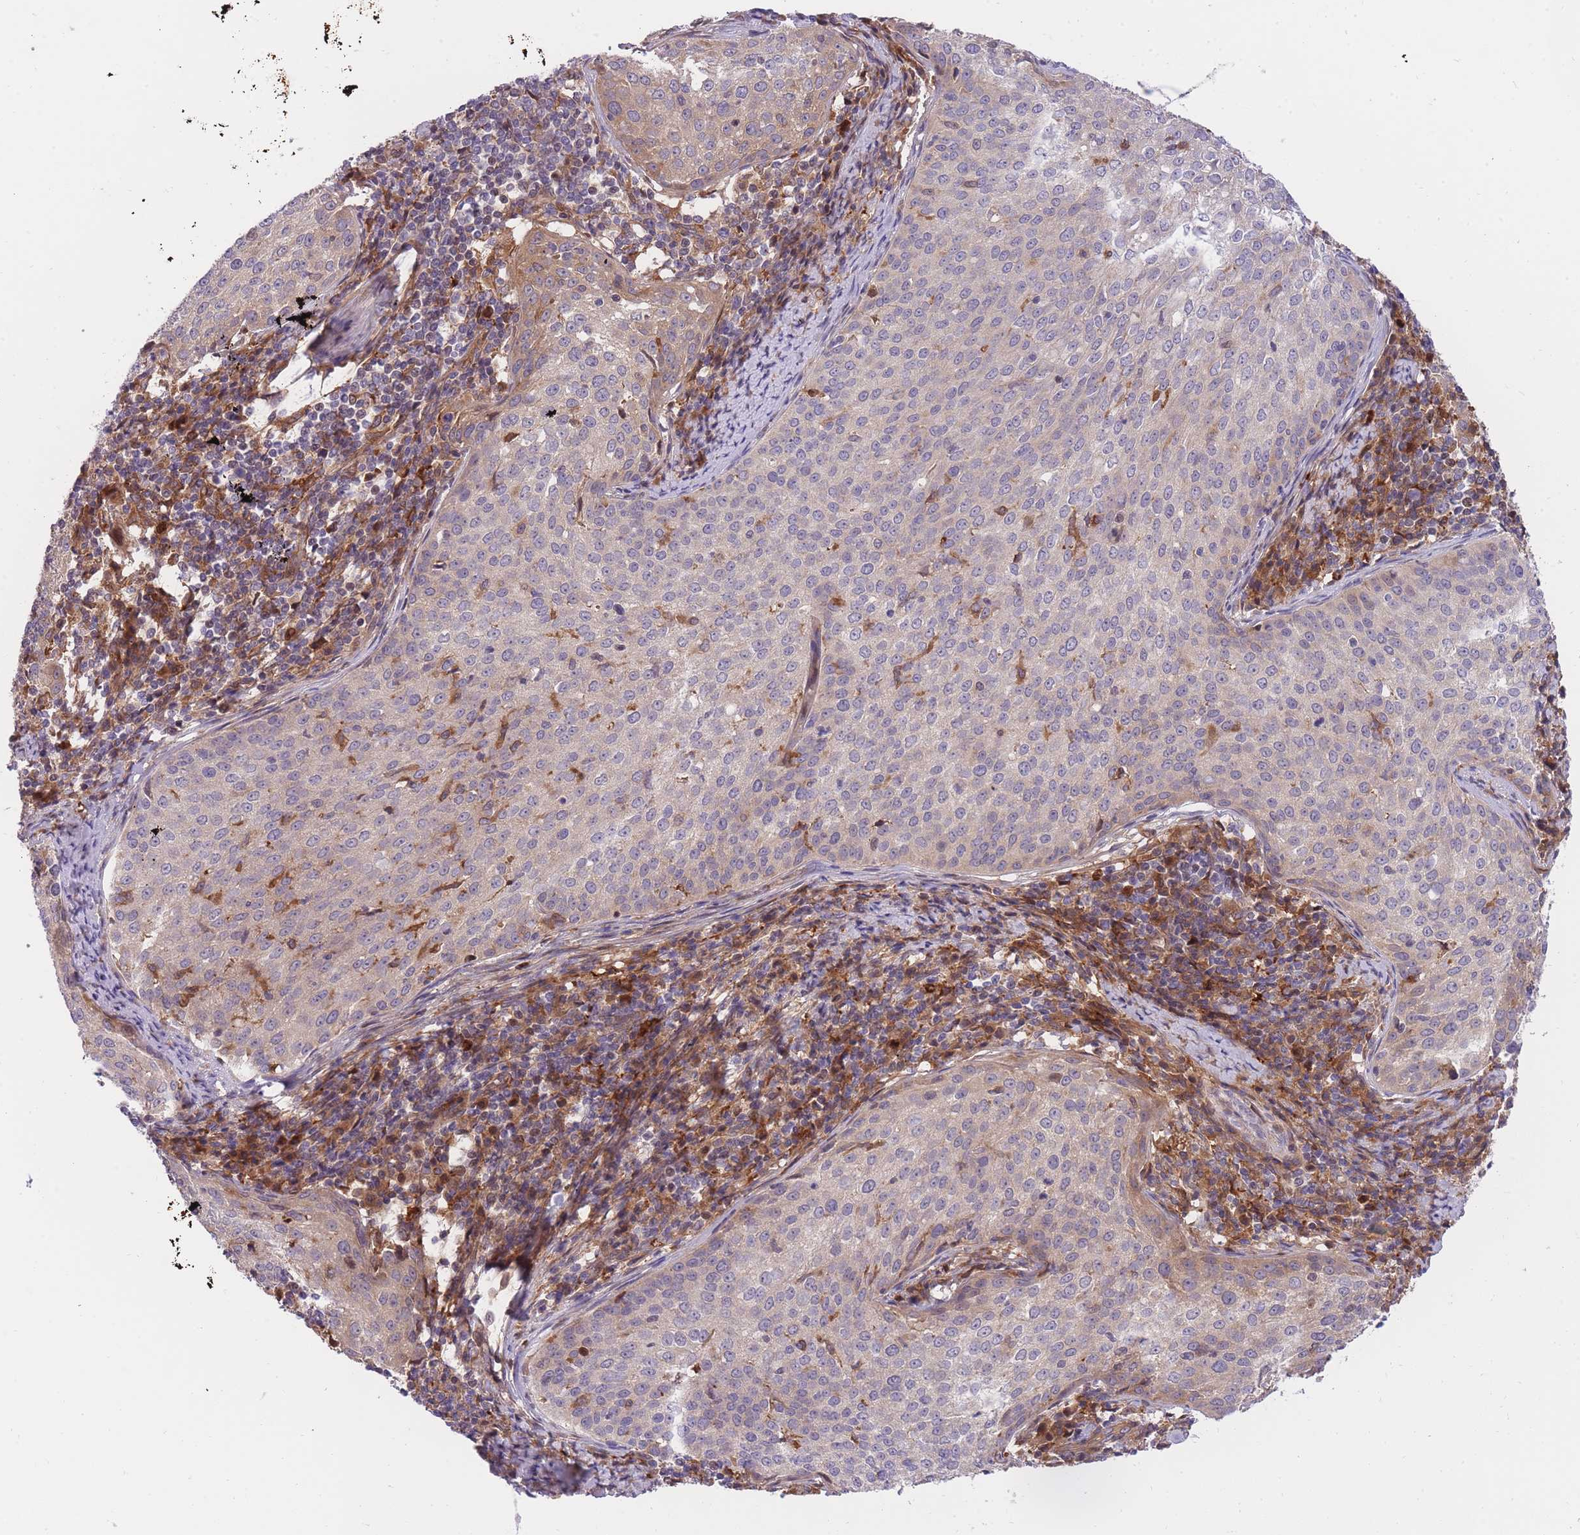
{"staining": {"intensity": "weak", "quantity": "<25%", "location": "cytoplasmic/membranous"}, "tissue": "cervical cancer", "cell_type": "Tumor cells", "image_type": "cancer", "snomed": [{"axis": "morphology", "description": "Squamous cell carcinoma, NOS"}, {"axis": "topography", "description": "Cervix"}], "caption": "Tumor cells are negative for brown protein staining in cervical squamous cell carcinoma. Nuclei are stained in blue.", "gene": "CRYGN", "patient": {"sex": "female", "age": 57}}